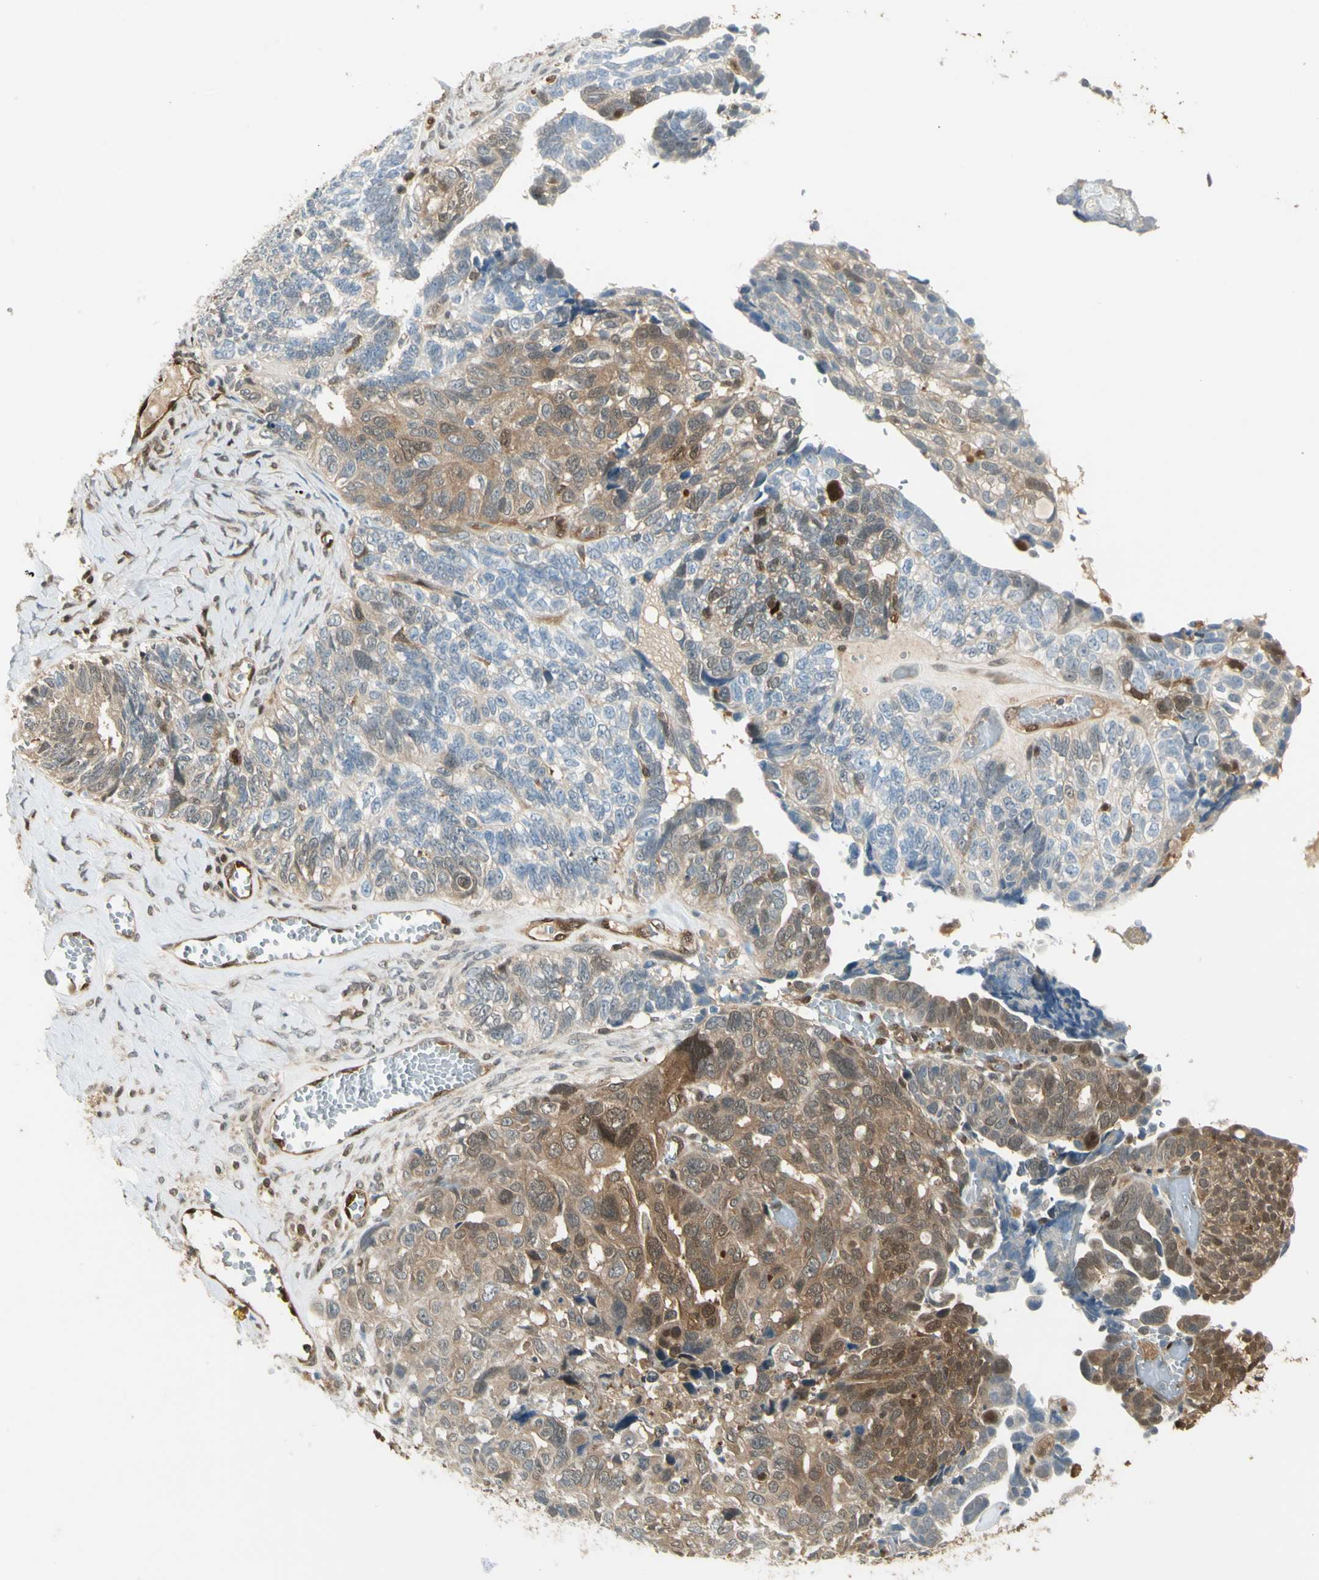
{"staining": {"intensity": "moderate", "quantity": "25%-75%", "location": "cytoplasmic/membranous,nuclear"}, "tissue": "ovarian cancer", "cell_type": "Tumor cells", "image_type": "cancer", "snomed": [{"axis": "morphology", "description": "Cystadenocarcinoma, serous, NOS"}, {"axis": "topography", "description": "Ovary"}], "caption": "Ovarian serous cystadenocarcinoma stained with immunohistochemistry (IHC) displays moderate cytoplasmic/membranous and nuclear staining in about 25%-75% of tumor cells.", "gene": "SERPINB6", "patient": {"sex": "female", "age": 79}}